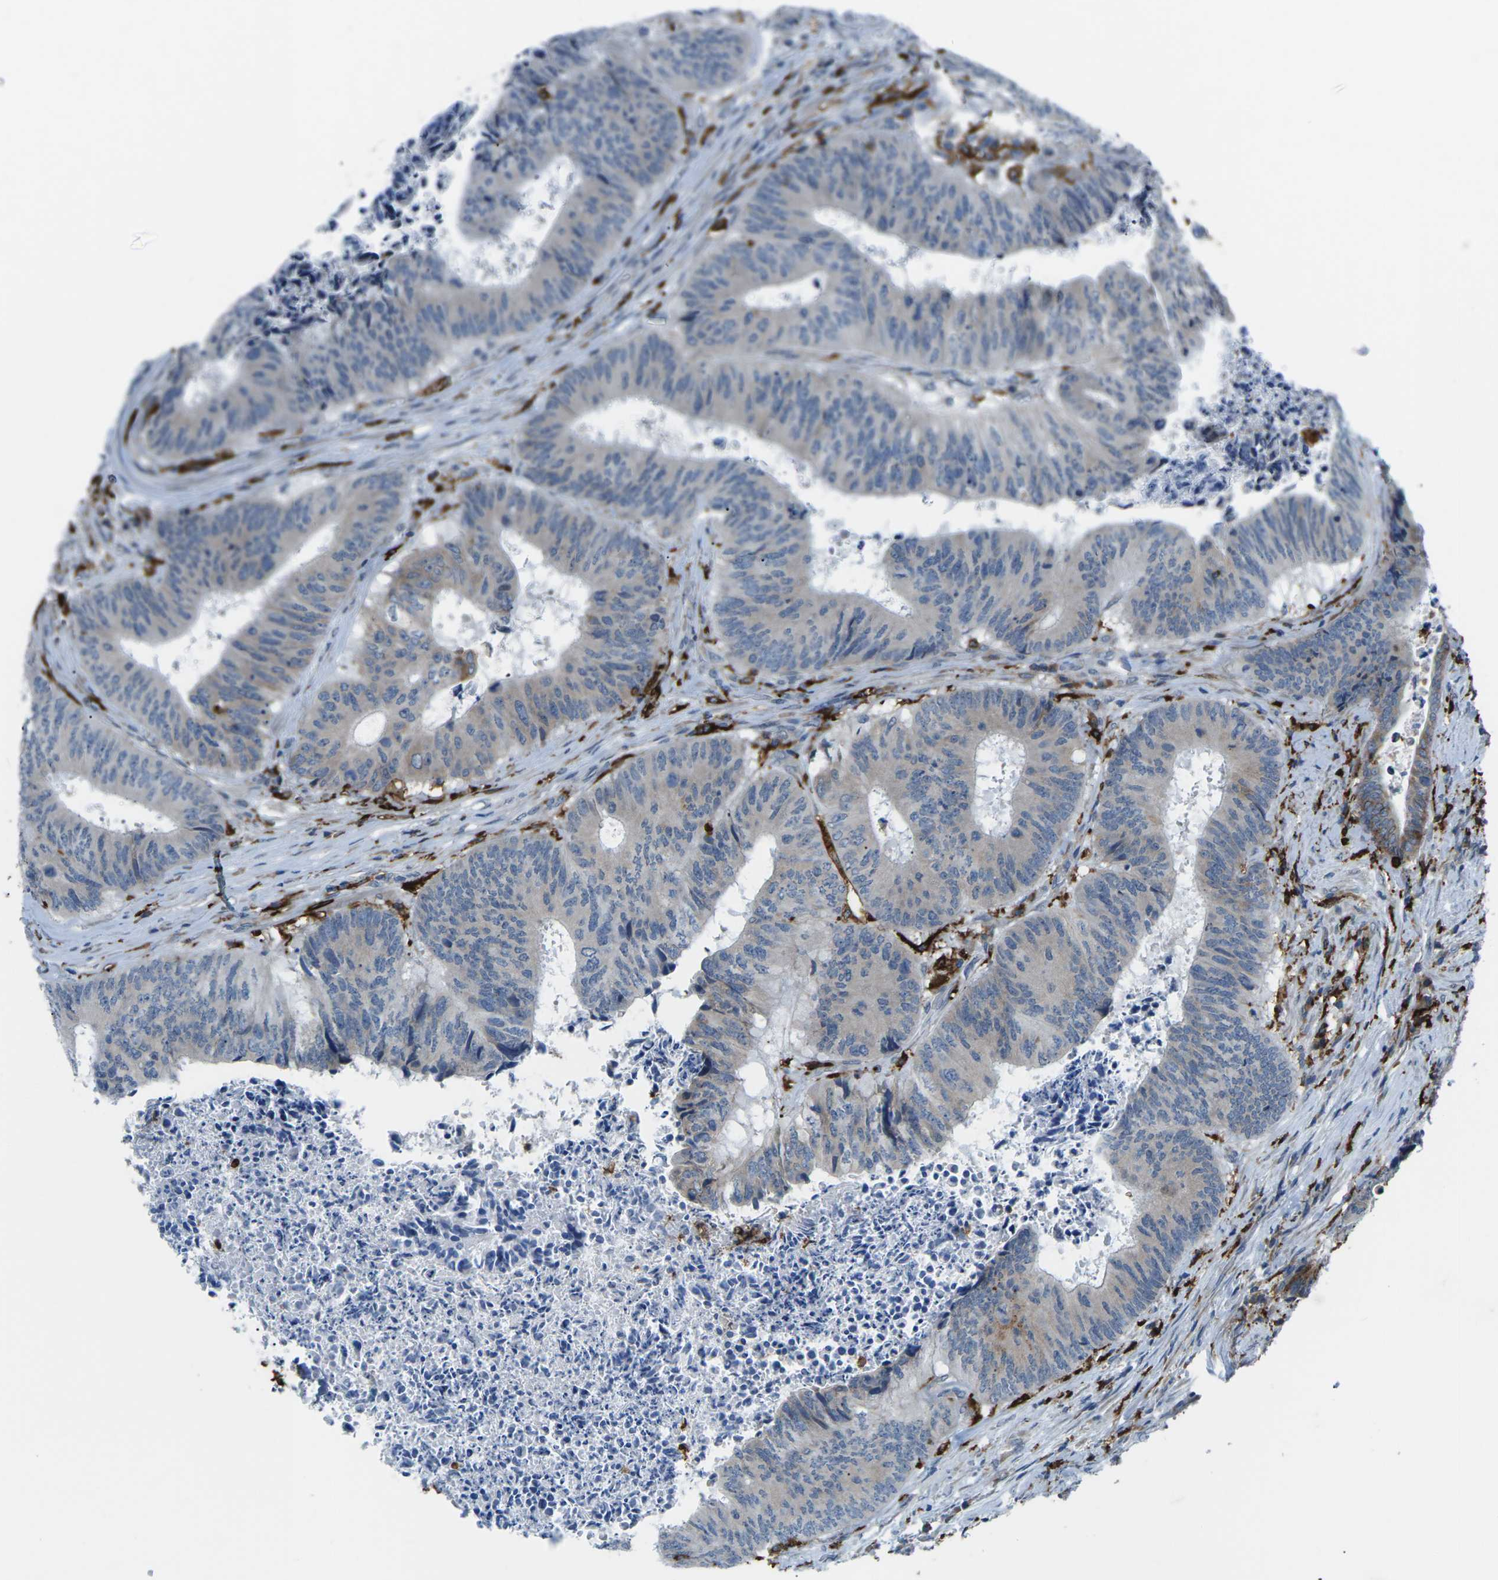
{"staining": {"intensity": "negative", "quantity": "none", "location": "none"}, "tissue": "colorectal cancer", "cell_type": "Tumor cells", "image_type": "cancer", "snomed": [{"axis": "morphology", "description": "Adenocarcinoma, NOS"}, {"axis": "topography", "description": "Rectum"}], "caption": "Immunohistochemistry (IHC) micrograph of neoplastic tissue: human colorectal cancer stained with DAB reveals no significant protein expression in tumor cells.", "gene": "PTPN1", "patient": {"sex": "male", "age": 72}}